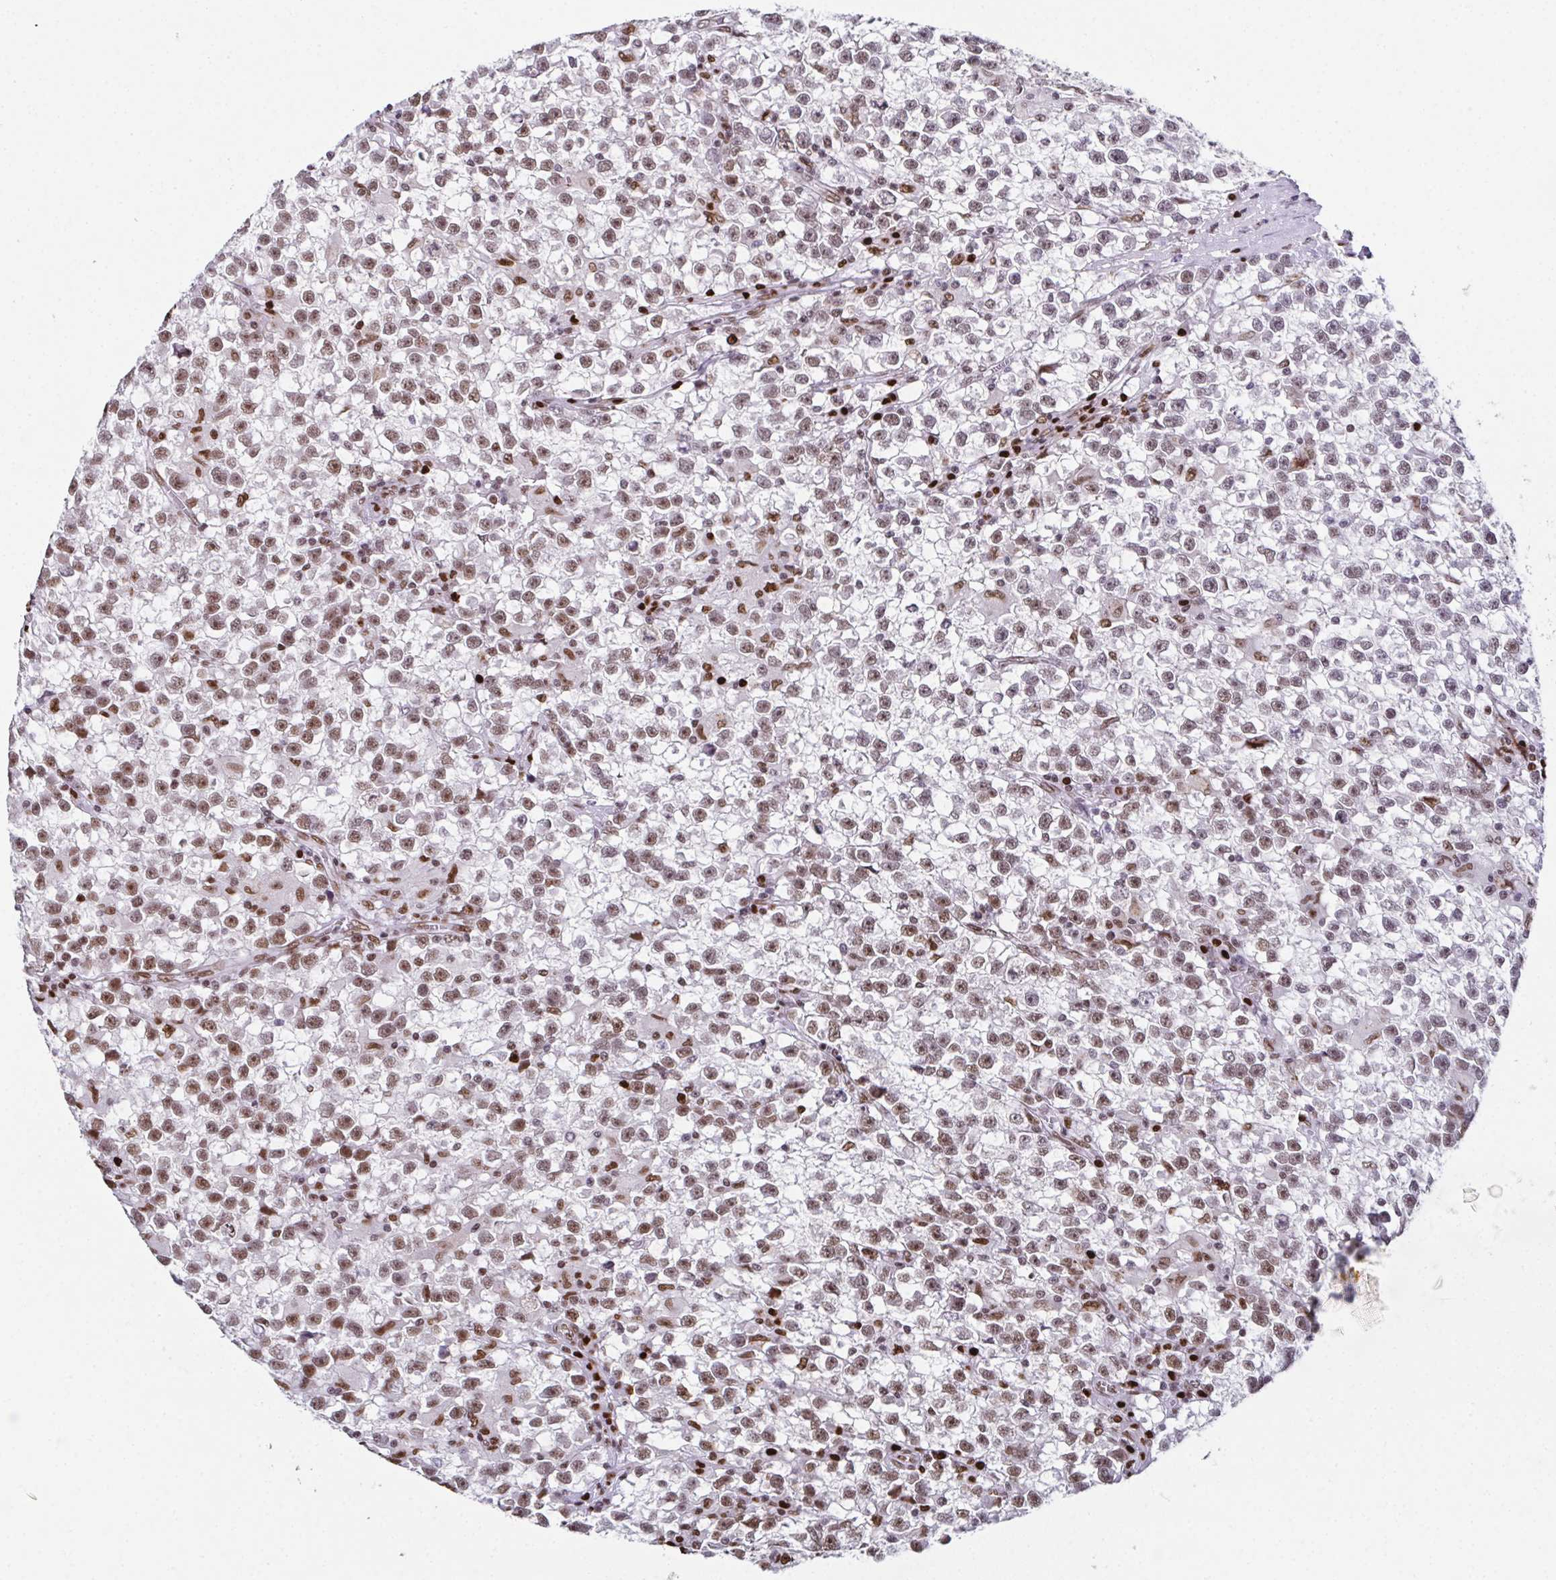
{"staining": {"intensity": "moderate", "quantity": "25%-75%", "location": "nuclear"}, "tissue": "testis cancer", "cell_type": "Tumor cells", "image_type": "cancer", "snomed": [{"axis": "morphology", "description": "Seminoma, NOS"}, {"axis": "topography", "description": "Testis"}], "caption": "IHC of testis cancer (seminoma) displays medium levels of moderate nuclear positivity in approximately 25%-75% of tumor cells.", "gene": "RB1", "patient": {"sex": "male", "age": 31}}